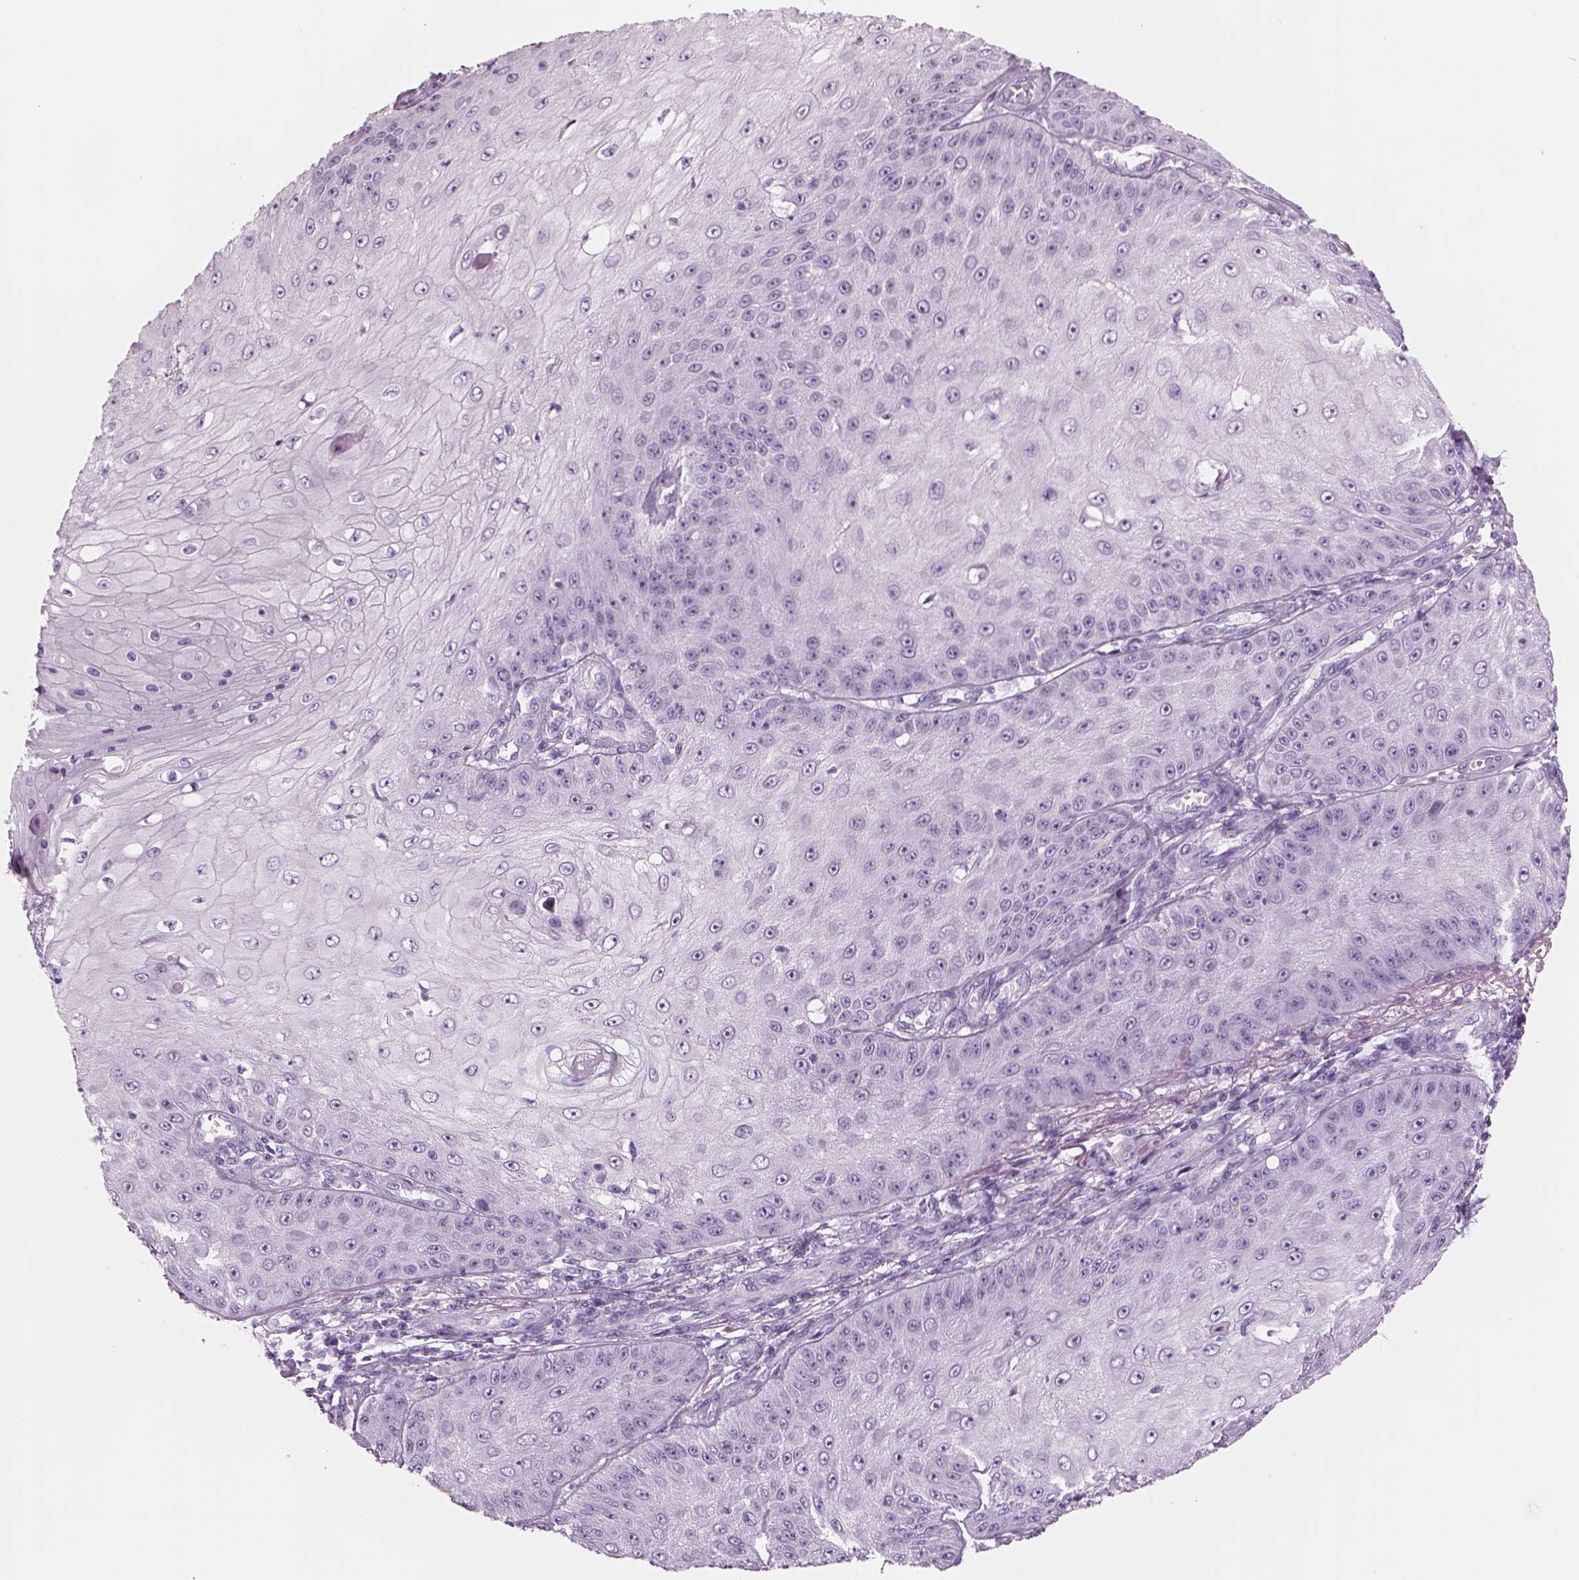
{"staining": {"intensity": "negative", "quantity": "none", "location": "none"}, "tissue": "skin cancer", "cell_type": "Tumor cells", "image_type": "cancer", "snomed": [{"axis": "morphology", "description": "Squamous cell carcinoma, NOS"}, {"axis": "topography", "description": "Skin"}], "caption": "Image shows no significant protein staining in tumor cells of skin cancer.", "gene": "RHO", "patient": {"sex": "male", "age": 70}}